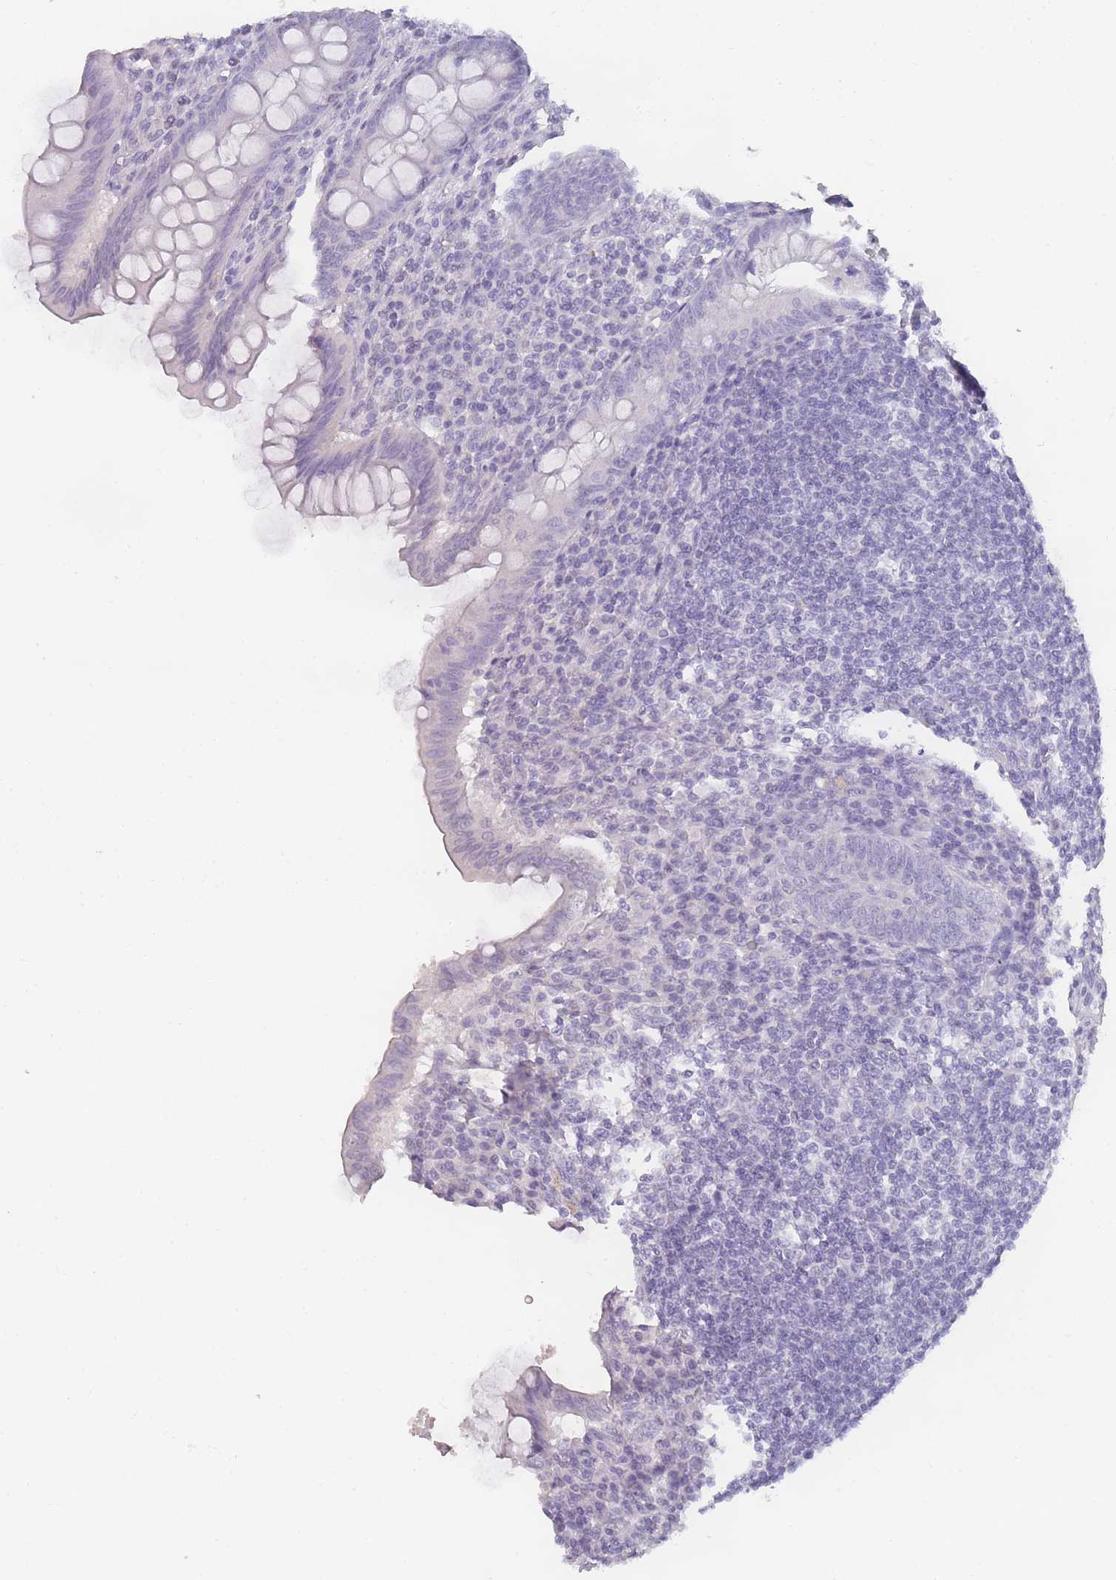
{"staining": {"intensity": "negative", "quantity": "none", "location": "none"}, "tissue": "appendix", "cell_type": "Glandular cells", "image_type": "normal", "snomed": [{"axis": "morphology", "description": "Normal tissue, NOS"}, {"axis": "topography", "description": "Appendix"}], "caption": "IHC of unremarkable appendix exhibits no staining in glandular cells.", "gene": "INS", "patient": {"sex": "female", "age": 33}}